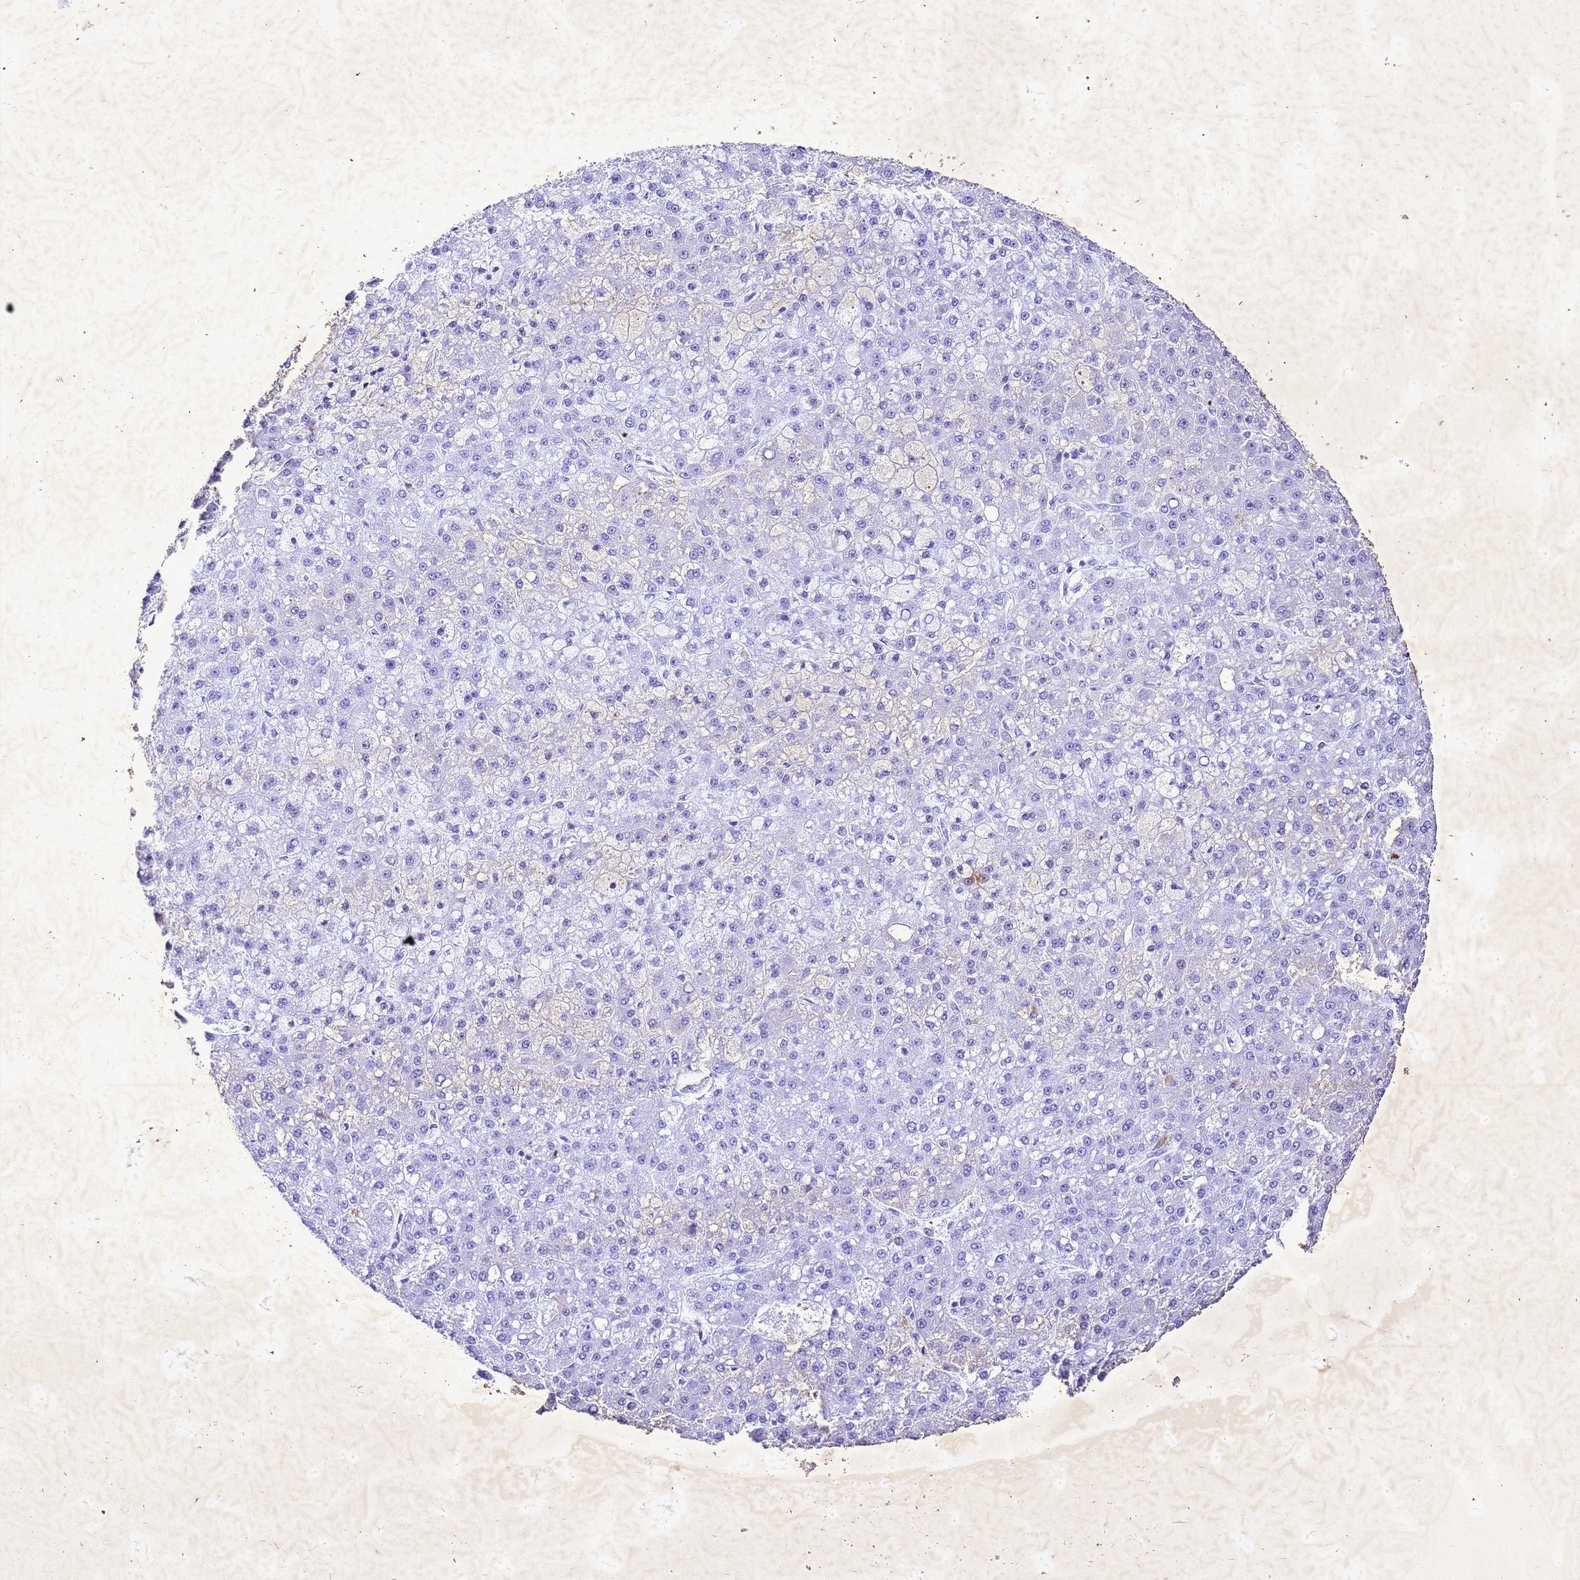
{"staining": {"intensity": "negative", "quantity": "none", "location": "none"}, "tissue": "liver cancer", "cell_type": "Tumor cells", "image_type": "cancer", "snomed": [{"axis": "morphology", "description": "Carcinoma, Hepatocellular, NOS"}, {"axis": "topography", "description": "Liver"}], "caption": "Human liver cancer (hepatocellular carcinoma) stained for a protein using immunohistochemistry shows no expression in tumor cells.", "gene": "COPS9", "patient": {"sex": "male", "age": 67}}